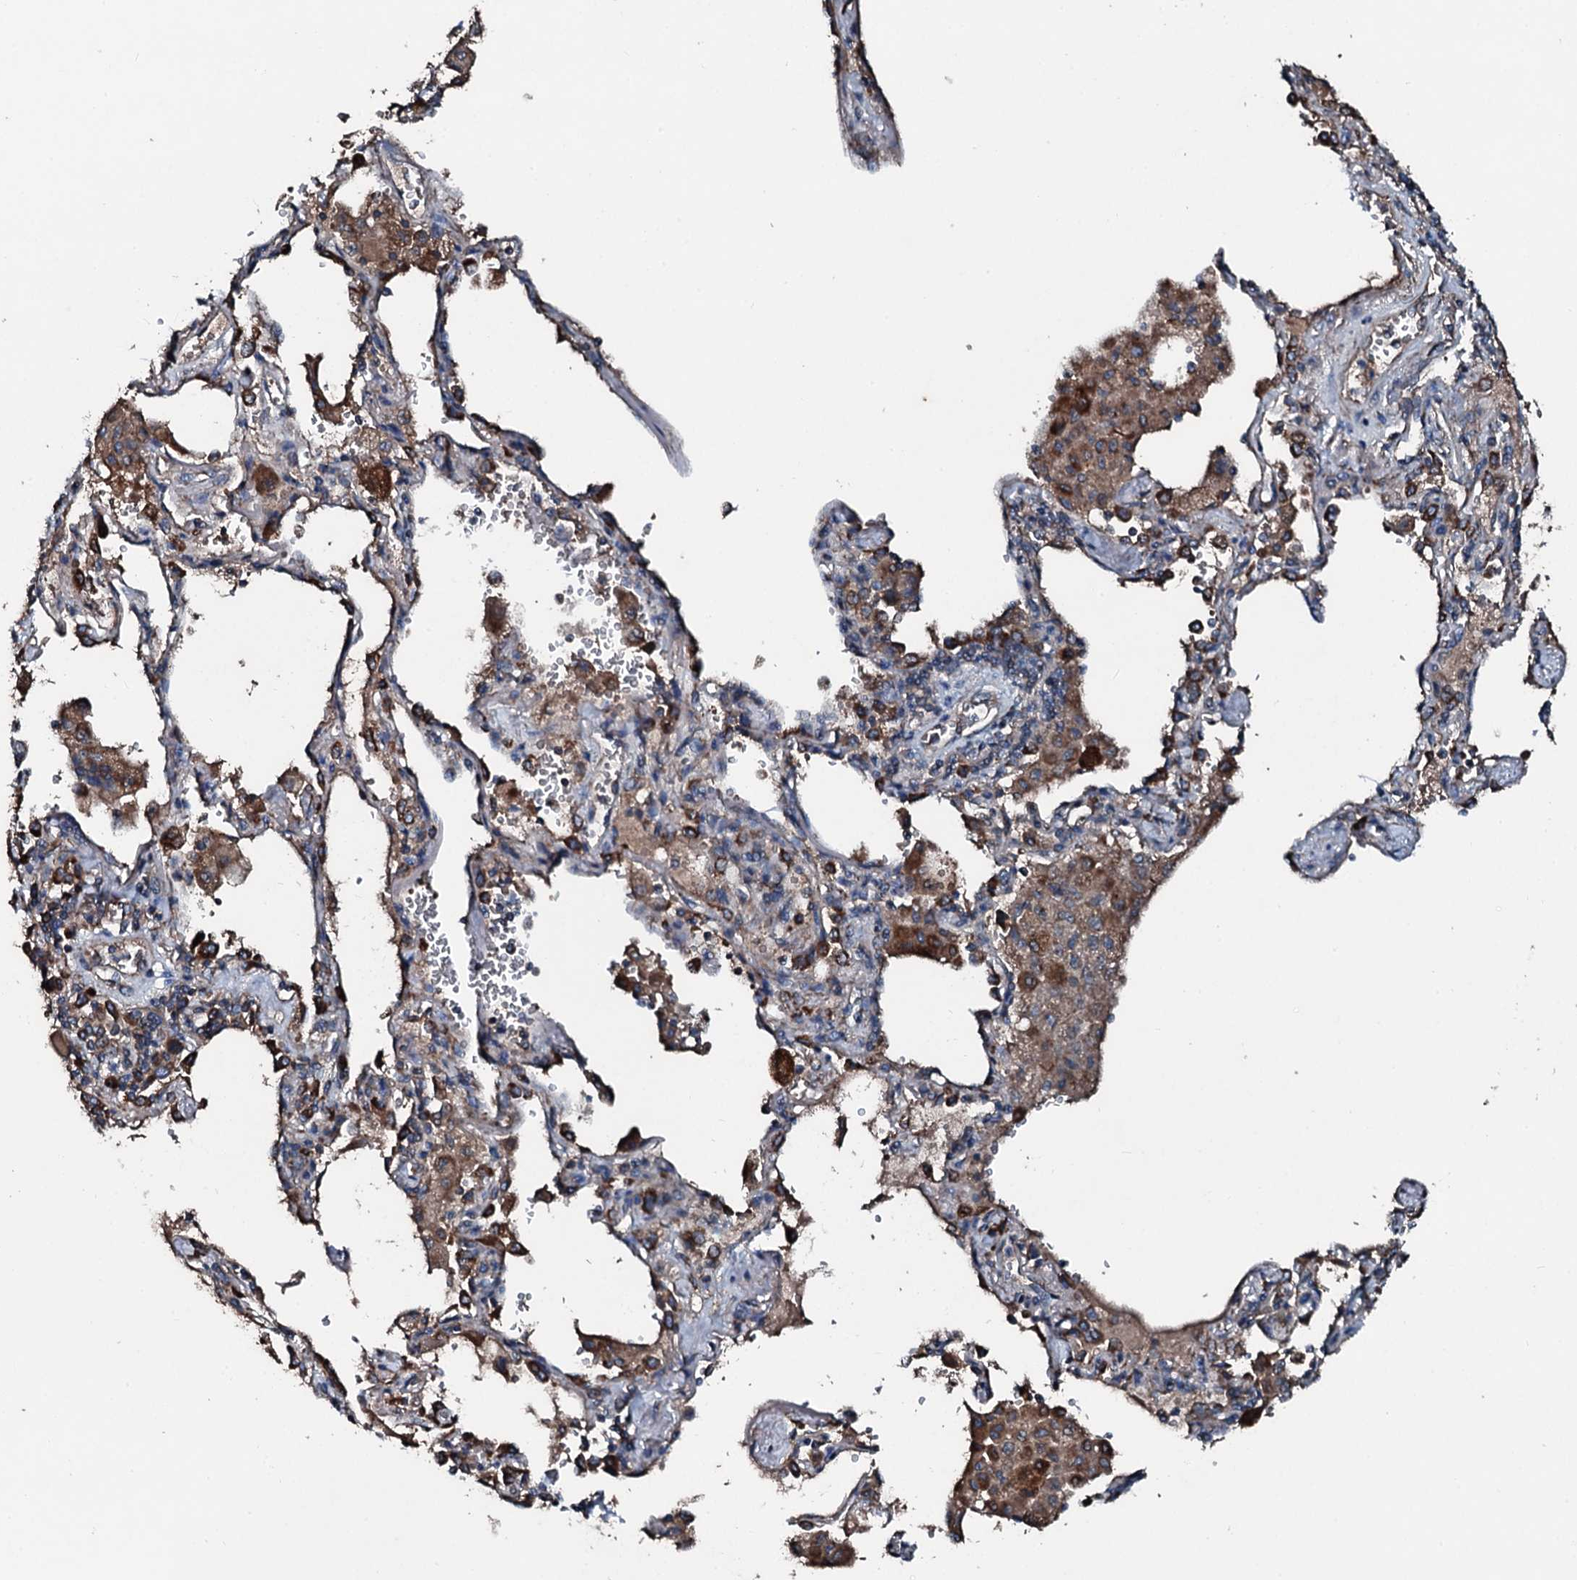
{"staining": {"intensity": "strong", "quantity": ">75%", "location": "cytoplasmic/membranous"}, "tissue": "lung cancer", "cell_type": "Tumor cells", "image_type": "cancer", "snomed": [{"axis": "morphology", "description": "Squamous cell carcinoma, NOS"}, {"axis": "topography", "description": "Lung"}], "caption": "A histopathology image of human squamous cell carcinoma (lung) stained for a protein reveals strong cytoplasmic/membranous brown staining in tumor cells.", "gene": "ACSS3", "patient": {"sex": "female", "age": 73}}